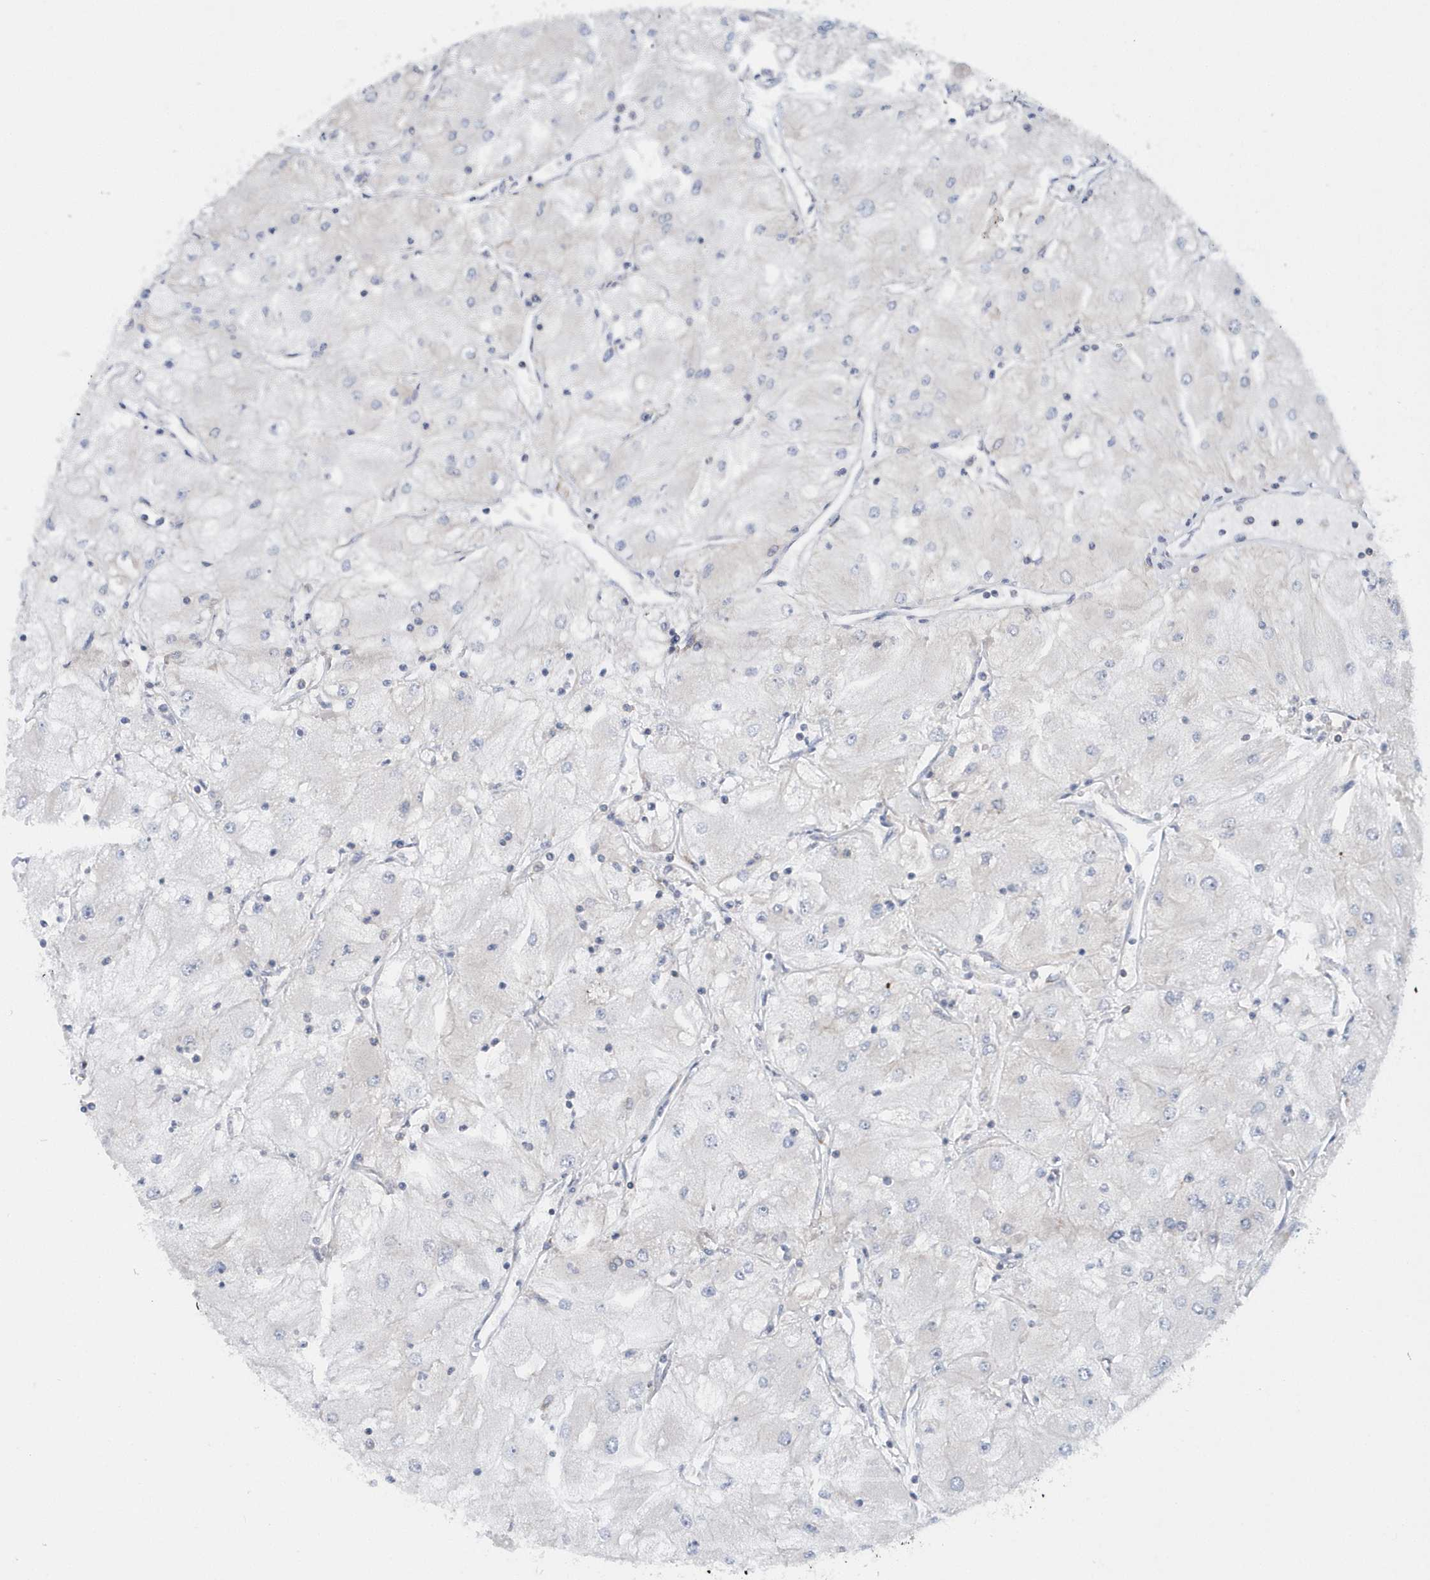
{"staining": {"intensity": "negative", "quantity": "none", "location": "none"}, "tissue": "renal cancer", "cell_type": "Tumor cells", "image_type": "cancer", "snomed": [{"axis": "morphology", "description": "Adenocarcinoma, NOS"}, {"axis": "topography", "description": "Kidney"}], "caption": "DAB immunohistochemical staining of renal cancer reveals no significant staining in tumor cells.", "gene": "EIF3C", "patient": {"sex": "male", "age": 80}}